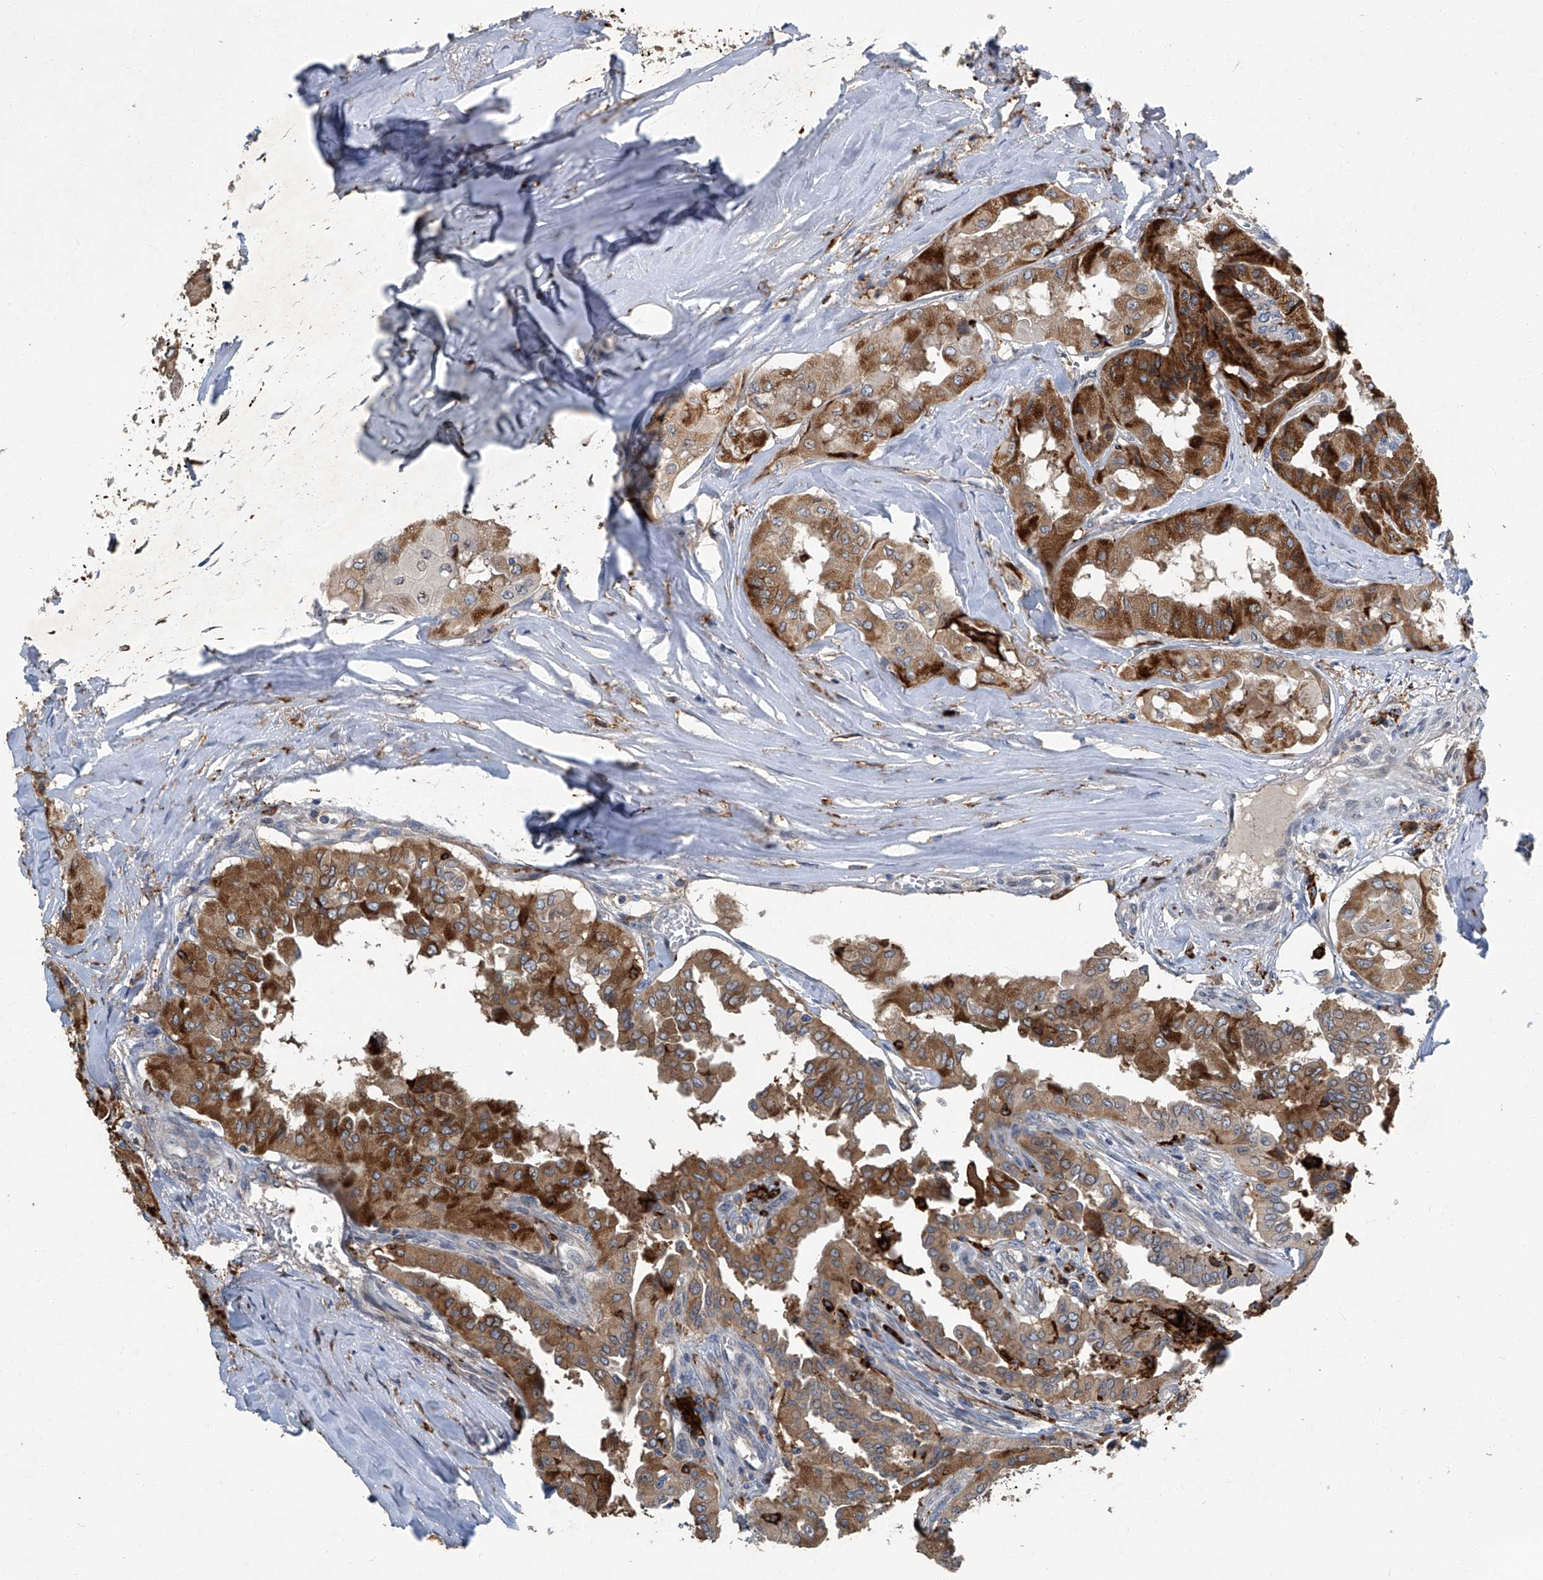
{"staining": {"intensity": "strong", "quantity": ">75%", "location": "cytoplasmic/membranous"}, "tissue": "thyroid cancer", "cell_type": "Tumor cells", "image_type": "cancer", "snomed": [{"axis": "morphology", "description": "Papillary adenocarcinoma, NOS"}, {"axis": "topography", "description": "Thyroid gland"}], "caption": "This photomicrograph exhibits thyroid cancer stained with immunohistochemistry to label a protein in brown. The cytoplasmic/membranous of tumor cells show strong positivity for the protein. Nuclei are counter-stained blue.", "gene": "FAM167A", "patient": {"sex": "female", "age": 59}}